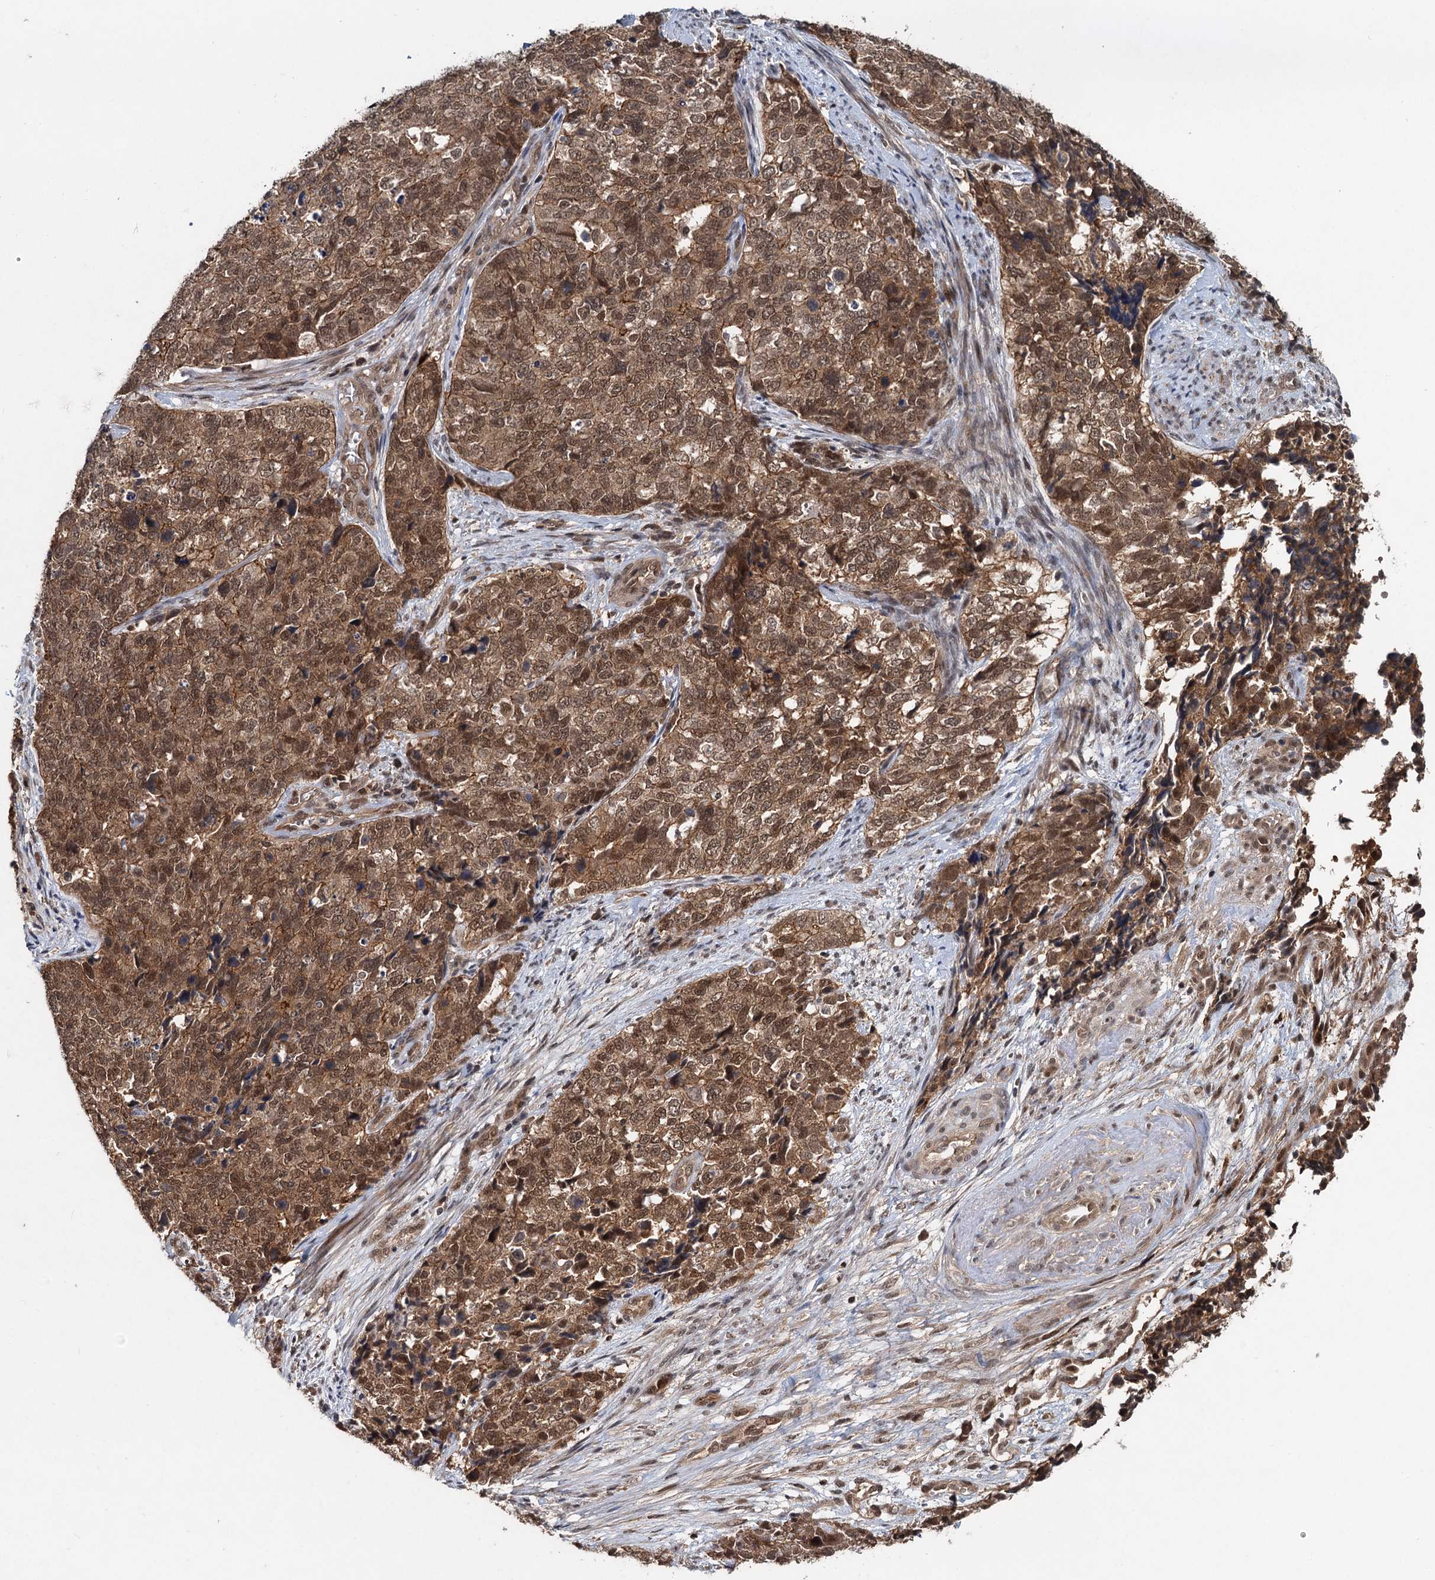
{"staining": {"intensity": "moderate", "quantity": ">75%", "location": "cytoplasmic/membranous,nuclear"}, "tissue": "cervical cancer", "cell_type": "Tumor cells", "image_type": "cancer", "snomed": [{"axis": "morphology", "description": "Squamous cell carcinoma, NOS"}, {"axis": "topography", "description": "Cervix"}], "caption": "Immunohistochemistry (IHC) micrograph of cervical cancer (squamous cell carcinoma) stained for a protein (brown), which exhibits medium levels of moderate cytoplasmic/membranous and nuclear expression in approximately >75% of tumor cells.", "gene": "RITA1", "patient": {"sex": "female", "age": 63}}